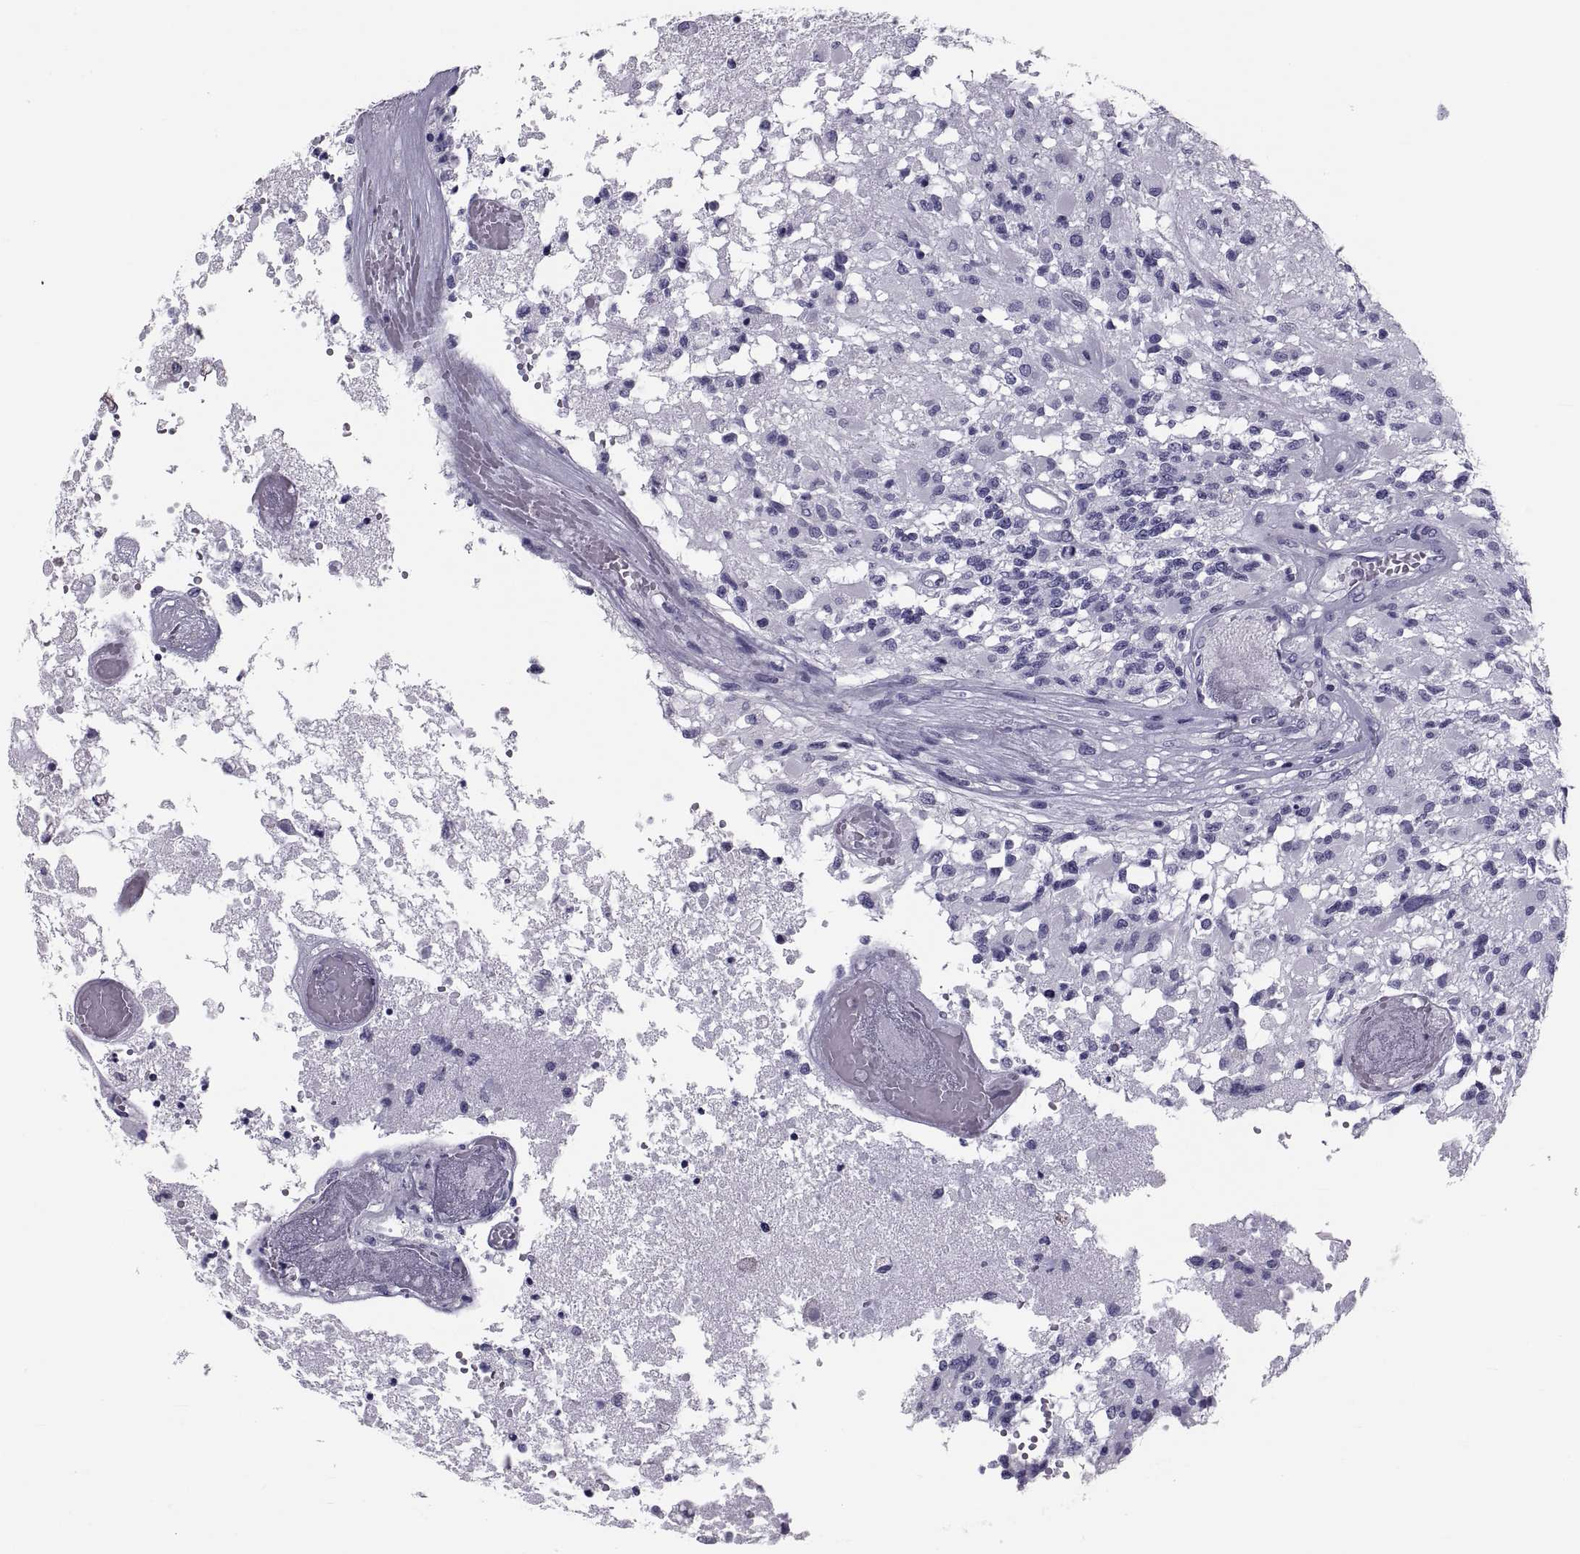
{"staining": {"intensity": "negative", "quantity": "none", "location": "none"}, "tissue": "glioma", "cell_type": "Tumor cells", "image_type": "cancer", "snomed": [{"axis": "morphology", "description": "Glioma, malignant, High grade"}, {"axis": "topography", "description": "Brain"}], "caption": "High-grade glioma (malignant) was stained to show a protein in brown. There is no significant staining in tumor cells. (DAB (3,3'-diaminobenzidine) immunohistochemistry (IHC) visualized using brightfield microscopy, high magnification).", "gene": "CRISP1", "patient": {"sex": "female", "age": 63}}